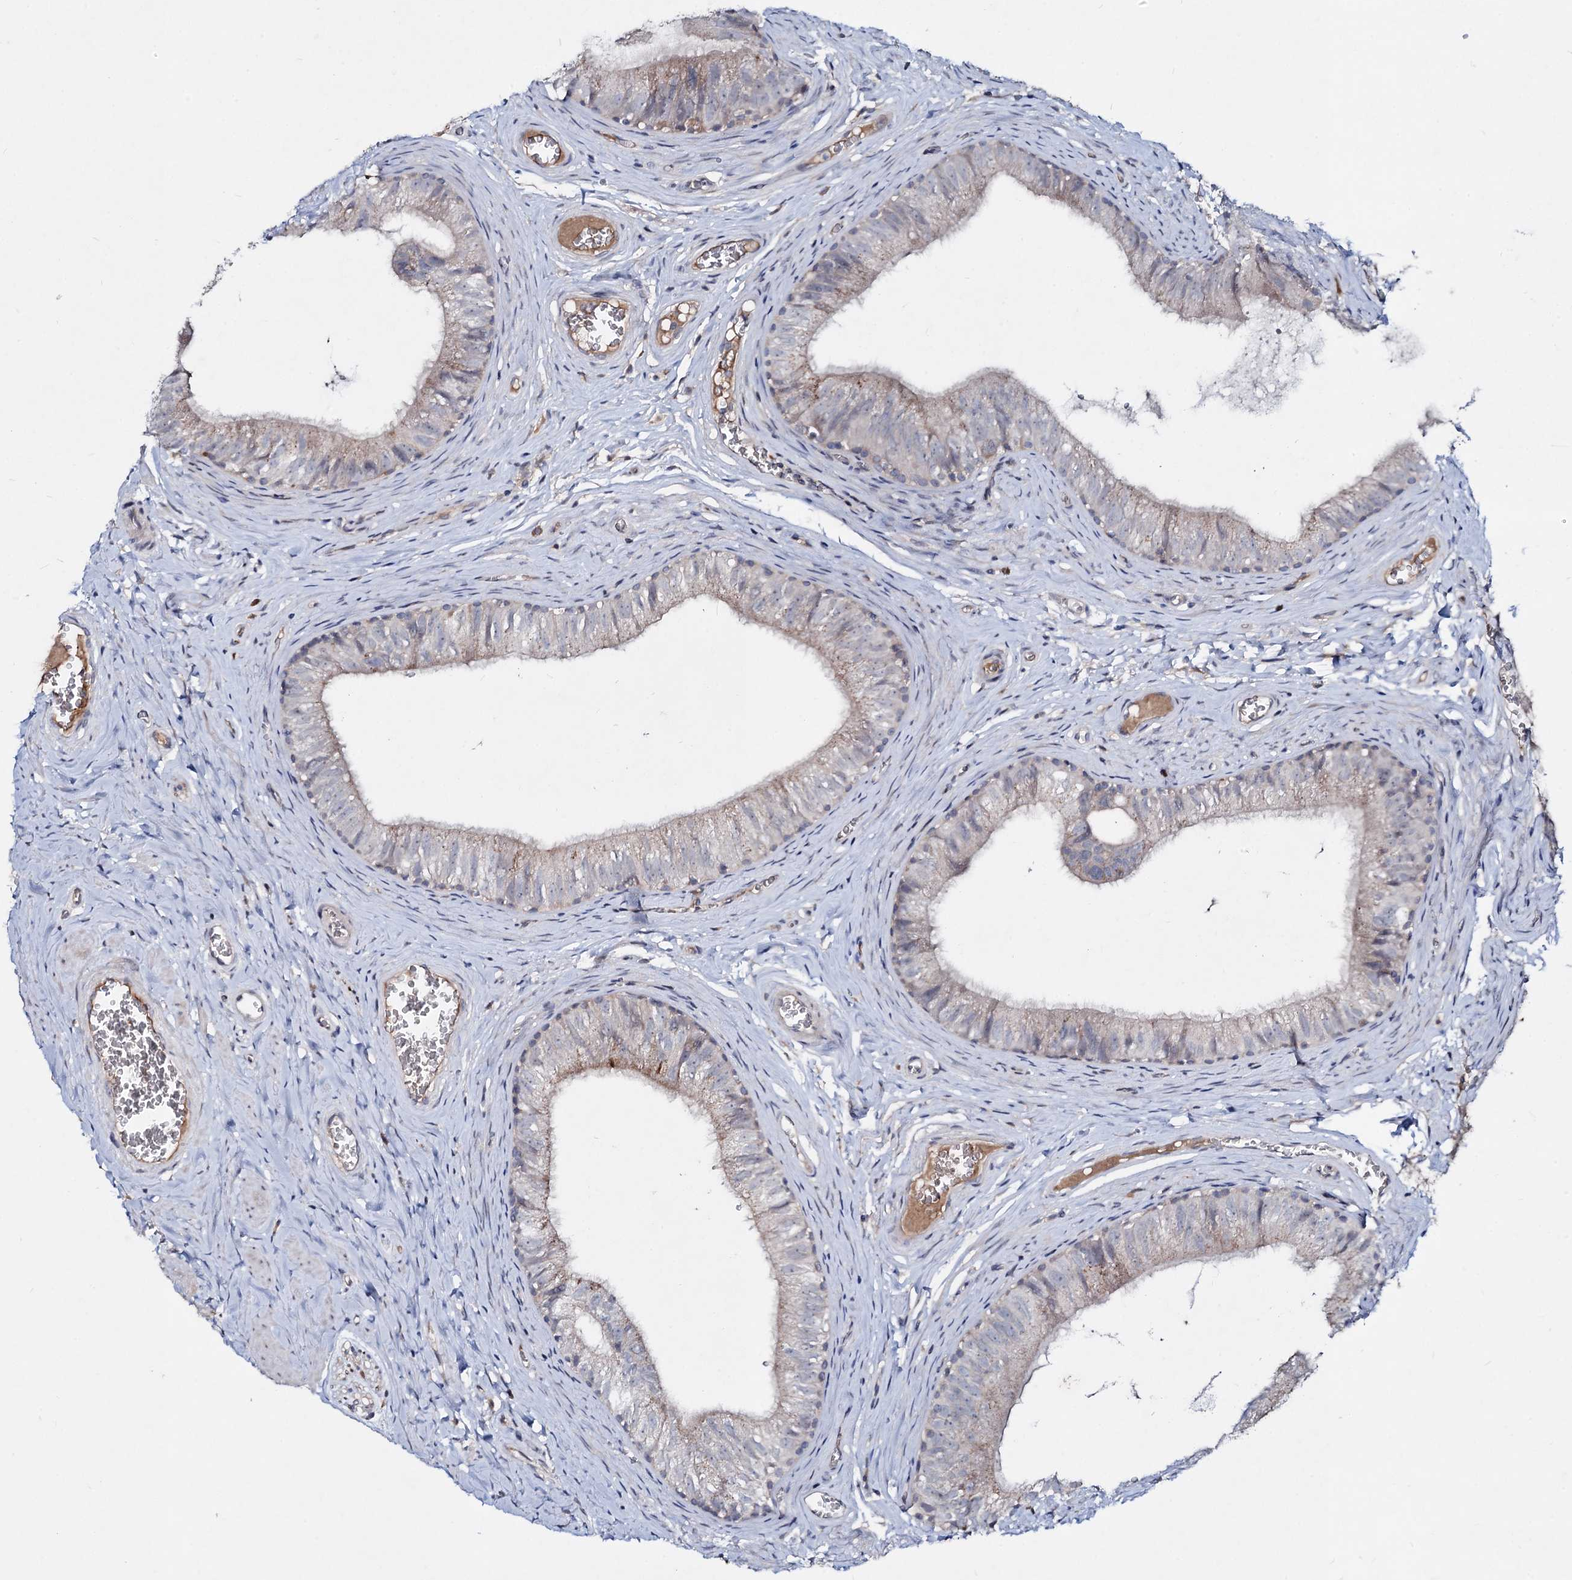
{"staining": {"intensity": "weak", "quantity": "<25%", "location": "cytoplasmic/membranous"}, "tissue": "epididymis", "cell_type": "Glandular cells", "image_type": "normal", "snomed": [{"axis": "morphology", "description": "Normal tissue, NOS"}, {"axis": "topography", "description": "Epididymis"}], "caption": "Immunohistochemical staining of unremarkable human epididymis displays no significant staining in glandular cells.", "gene": "RNF6", "patient": {"sex": "male", "age": 42}}